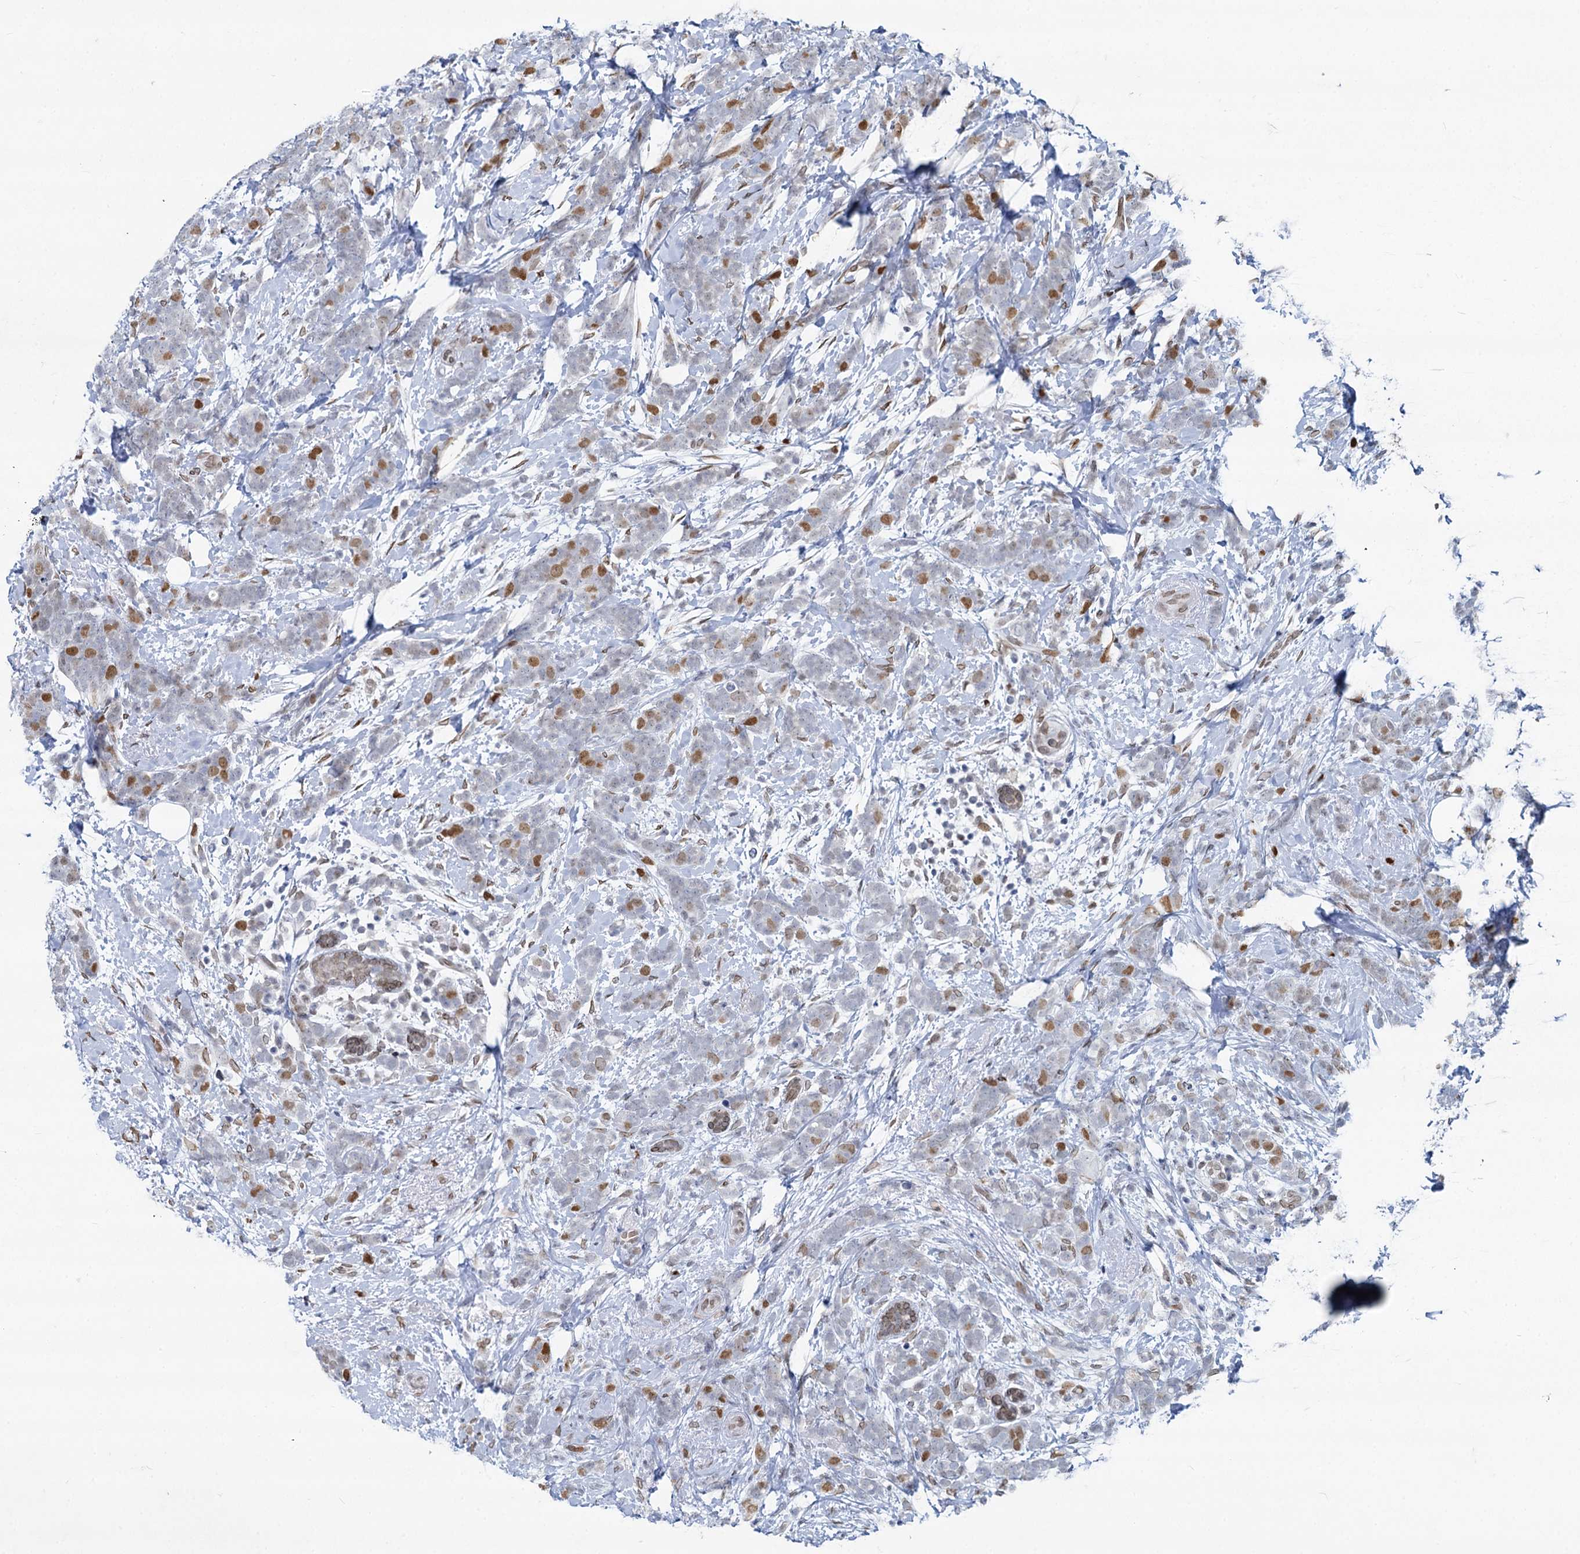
{"staining": {"intensity": "moderate", "quantity": "25%-75%", "location": "nuclear"}, "tissue": "breast cancer", "cell_type": "Tumor cells", "image_type": "cancer", "snomed": [{"axis": "morphology", "description": "Lobular carcinoma"}, {"axis": "topography", "description": "Breast"}], "caption": "Immunohistochemical staining of human breast cancer (lobular carcinoma) reveals medium levels of moderate nuclear expression in approximately 25%-75% of tumor cells.", "gene": "PRSS35", "patient": {"sex": "female", "age": 58}}